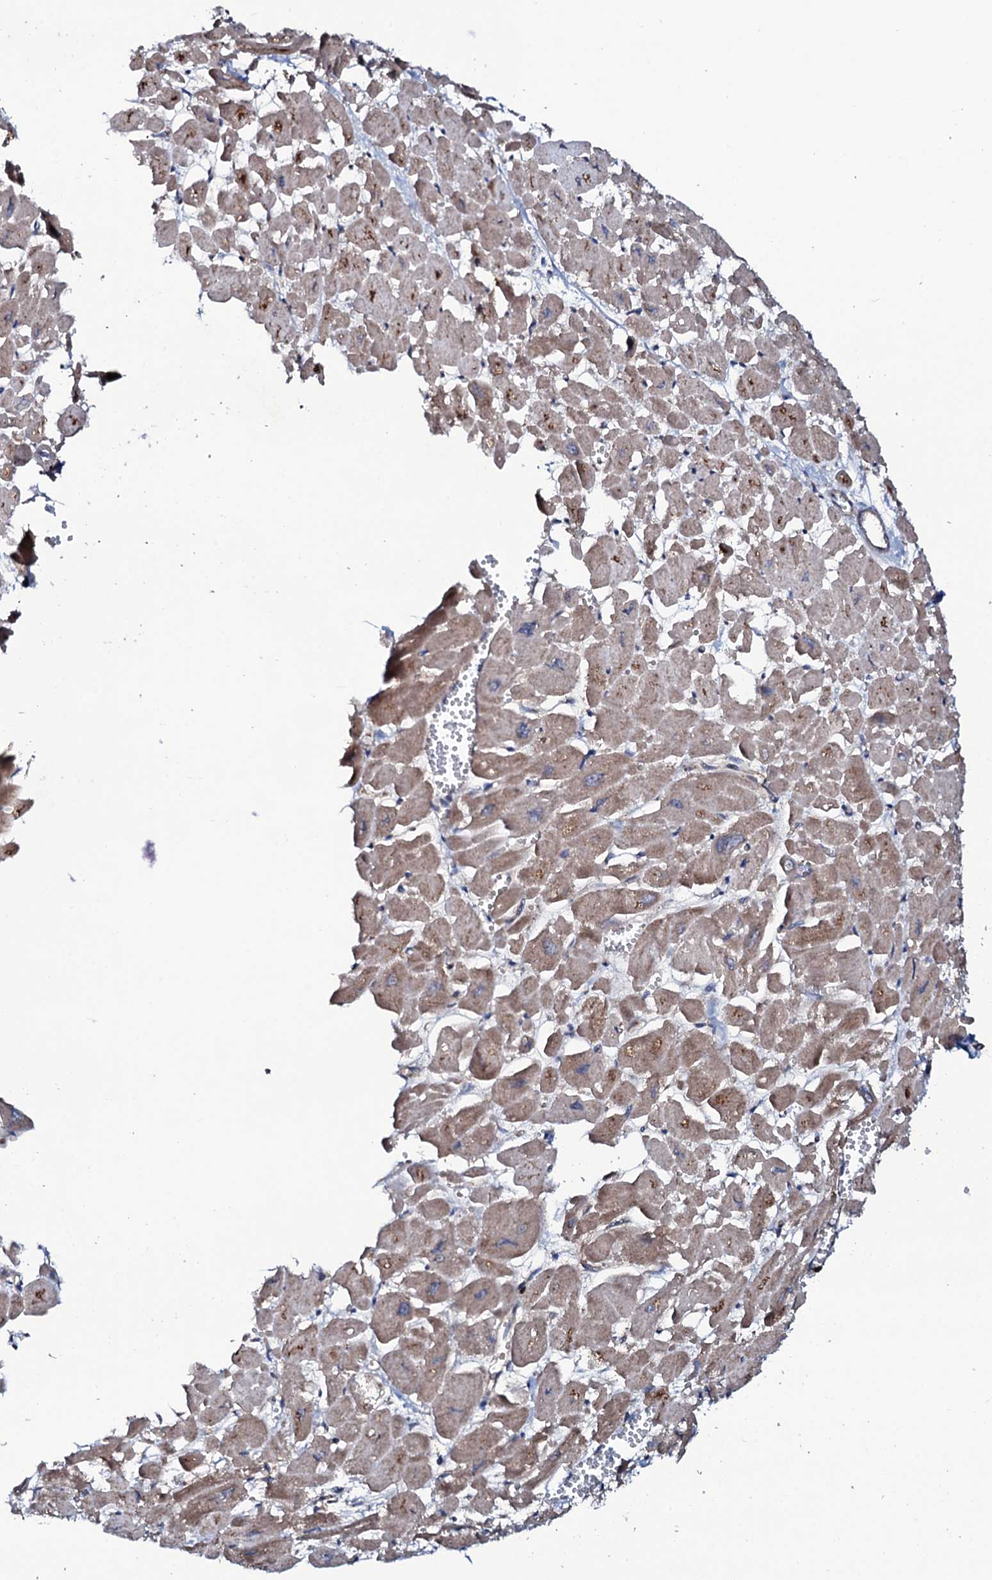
{"staining": {"intensity": "weak", "quantity": ">75%", "location": "cytoplasmic/membranous"}, "tissue": "heart muscle", "cell_type": "Cardiomyocytes", "image_type": "normal", "snomed": [{"axis": "morphology", "description": "Normal tissue, NOS"}, {"axis": "topography", "description": "Heart"}], "caption": "The immunohistochemical stain highlights weak cytoplasmic/membranous positivity in cardiomyocytes of unremarkable heart muscle. (Stains: DAB (3,3'-diaminobenzidine) in brown, nuclei in blue, Microscopy: brightfield microscopy at high magnification).", "gene": "COG6", "patient": {"sex": "male", "age": 54}}